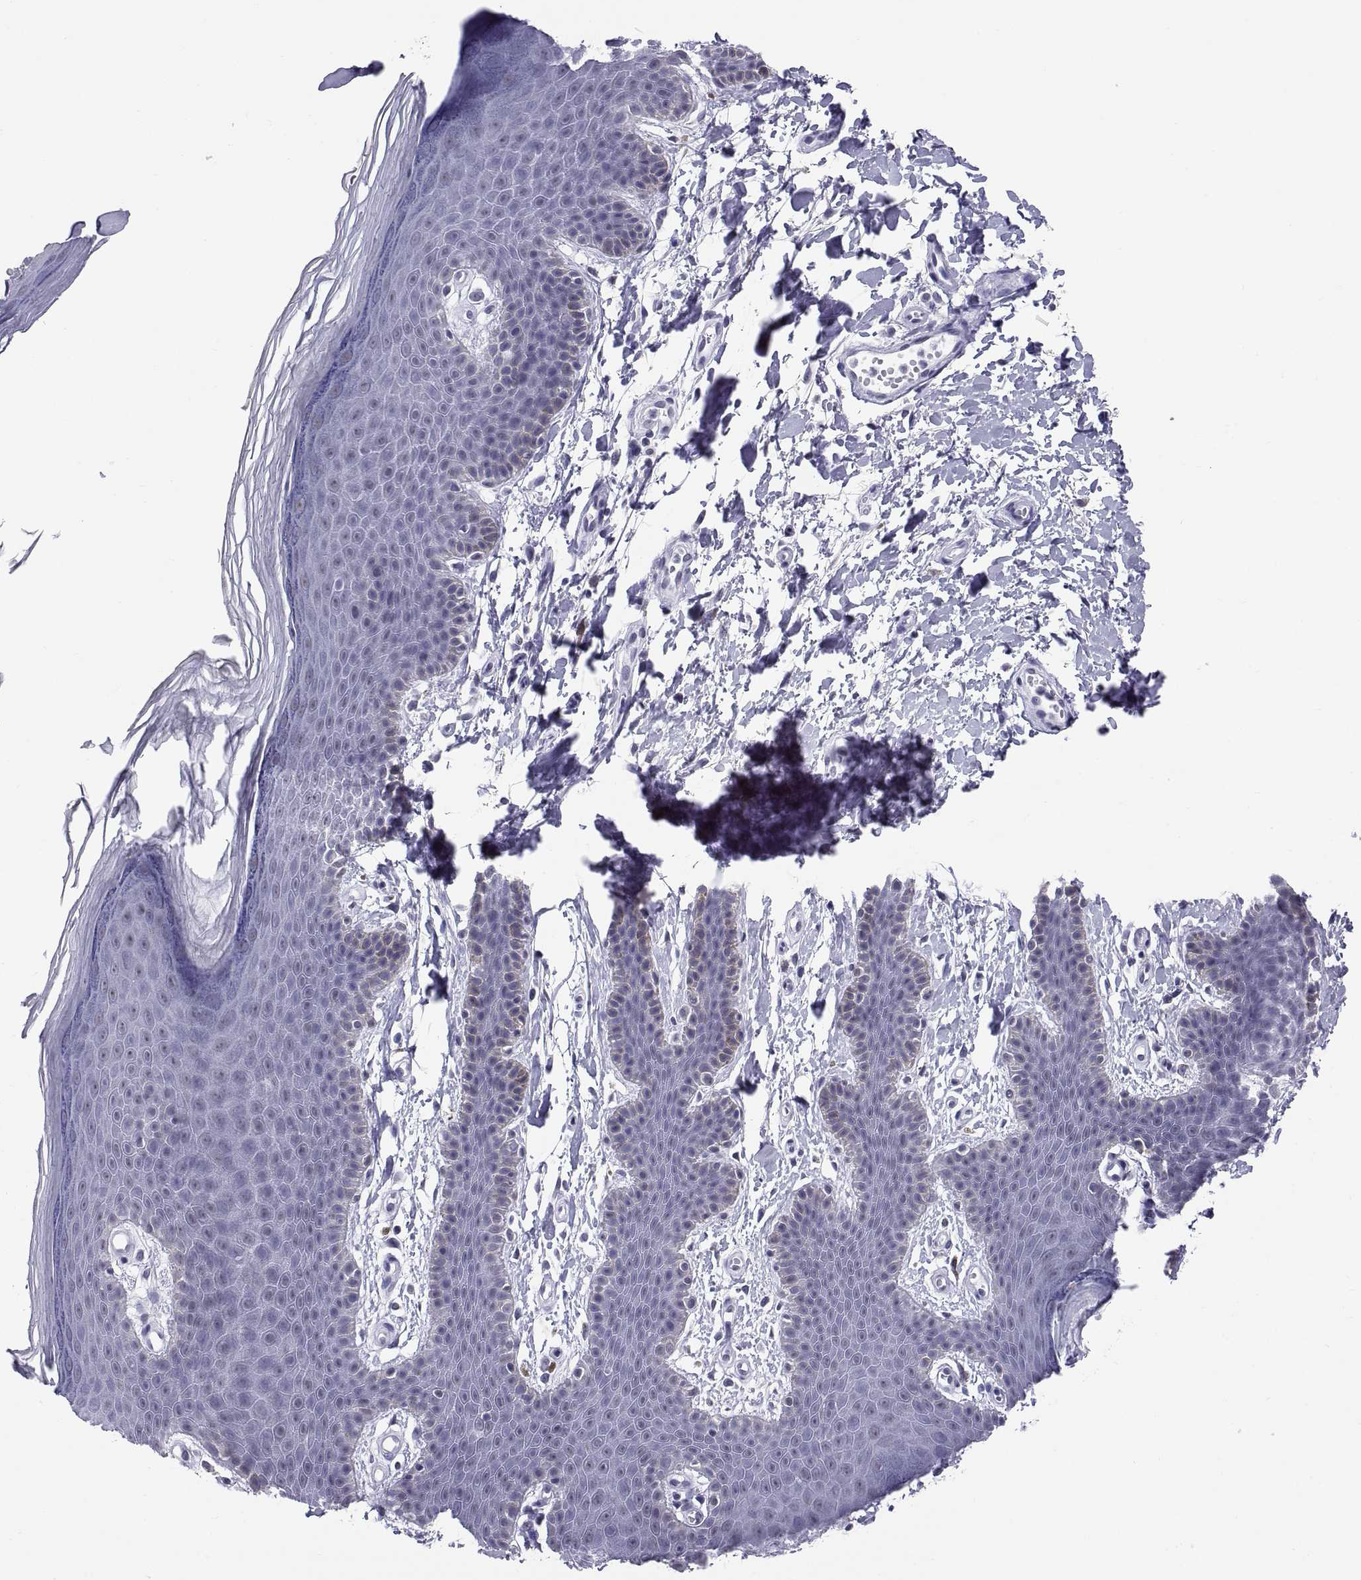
{"staining": {"intensity": "negative", "quantity": "none", "location": "none"}, "tissue": "skin", "cell_type": "Epidermal cells", "image_type": "normal", "snomed": [{"axis": "morphology", "description": "Normal tissue, NOS"}, {"axis": "topography", "description": "Anal"}], "caption": "Immunohistochemical staining of unremarkable skin demonstrates no significant positivity in epidermal cells.", "gene": "NEUROD6", "patient": {"sex": "male", "age": 53}}